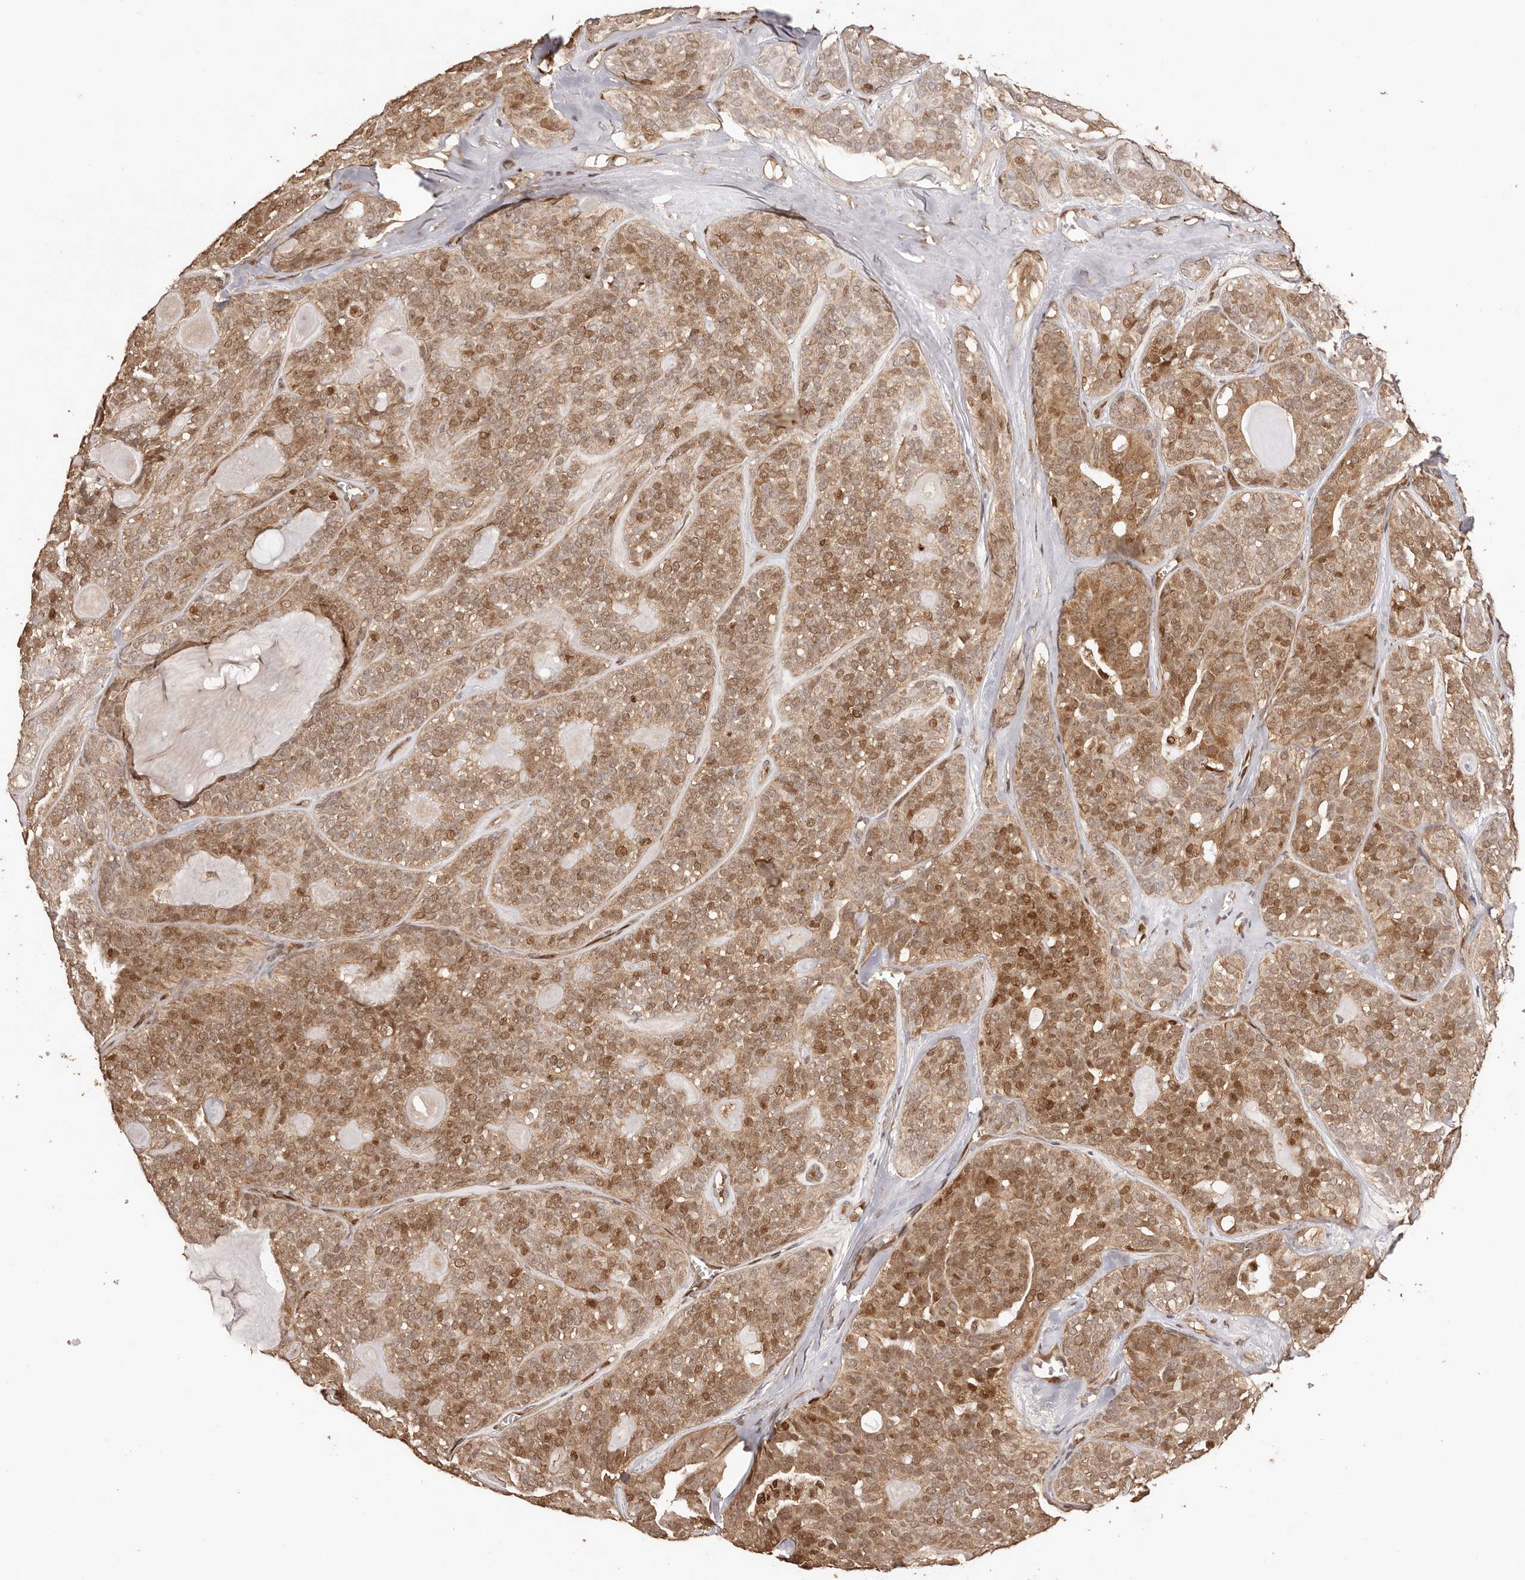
{"staining": {"intensity": "moderate", "quantity": ">75%", "location": "cytoplasmic/membranous,nuclear"}, "tissue": "head and neck cancer", "cell_type": "Tumor cells", "image_type": "cancer", "snomed": [{"axis": "morphology", "description": "Adenocarcinoma, NOS"}, {"axis": "topography", "description": "Head-Neck"}], "caption": "Human adenocarcinoma (head and neck) stained with a brown dye demonstrates moderate cytoplasmic/membranous and nuclear positive expression in about >75% of tumor cells.", "gene": "UBR2", "patient": {"sex": "male", "age": 66}}